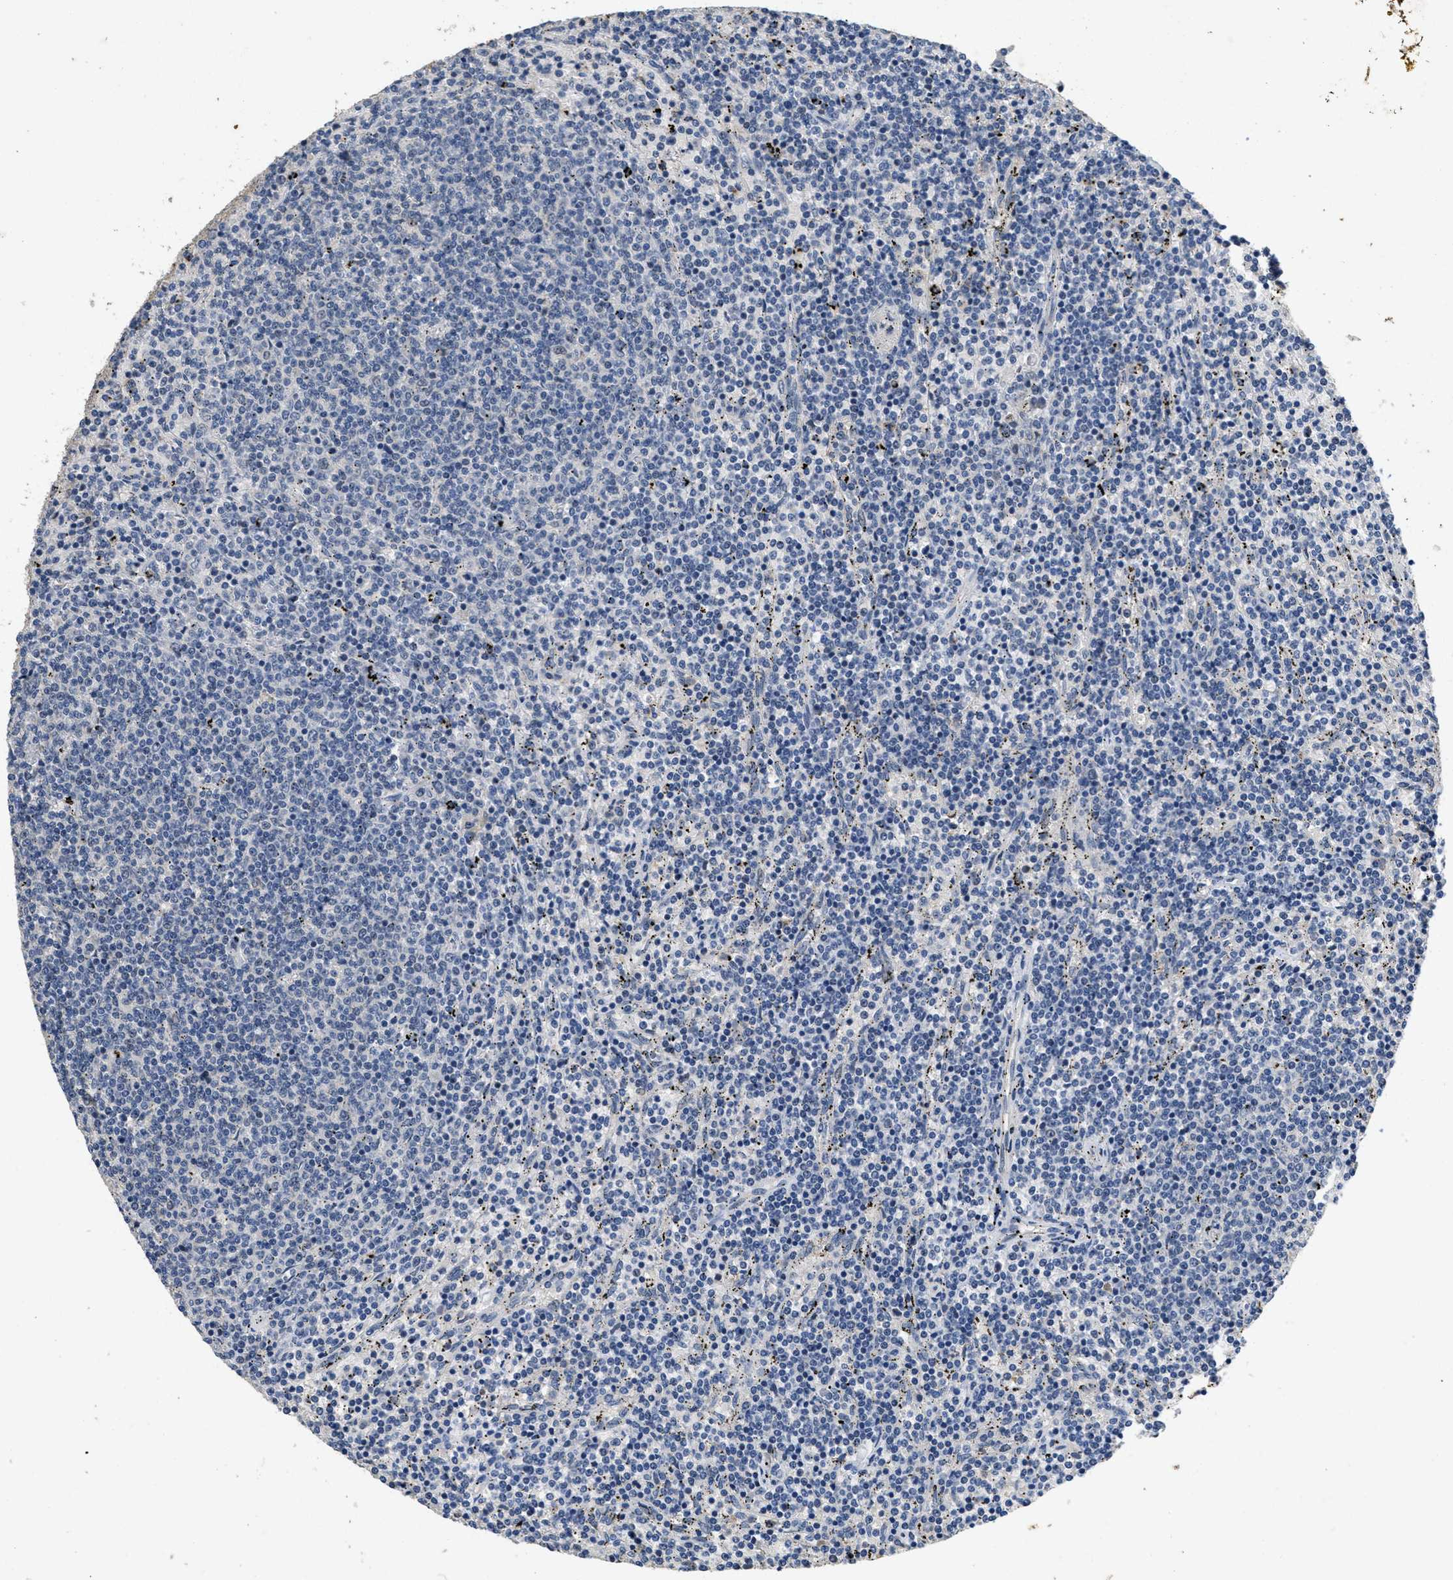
{"staining": {"intensity": "negative", "quantity": "none", "location": "none"}, "tissue": "lymphoma", "cell_type": "Tumor cells", "image_type": "cancer", "snomed": [{"axis": "morphology", "description": "Malignant lymphoma, non-Hodgkin's type, Low grade"}, {"axis": "topography", "description": "Spleen"}], "caption": "An immunohistochemistry micrograph of lymphoma is shown. There is no staining in tumor cells of lymphoma.", "gene": "PAPOLG", "patient": {"sex": "female", "age": 50}}